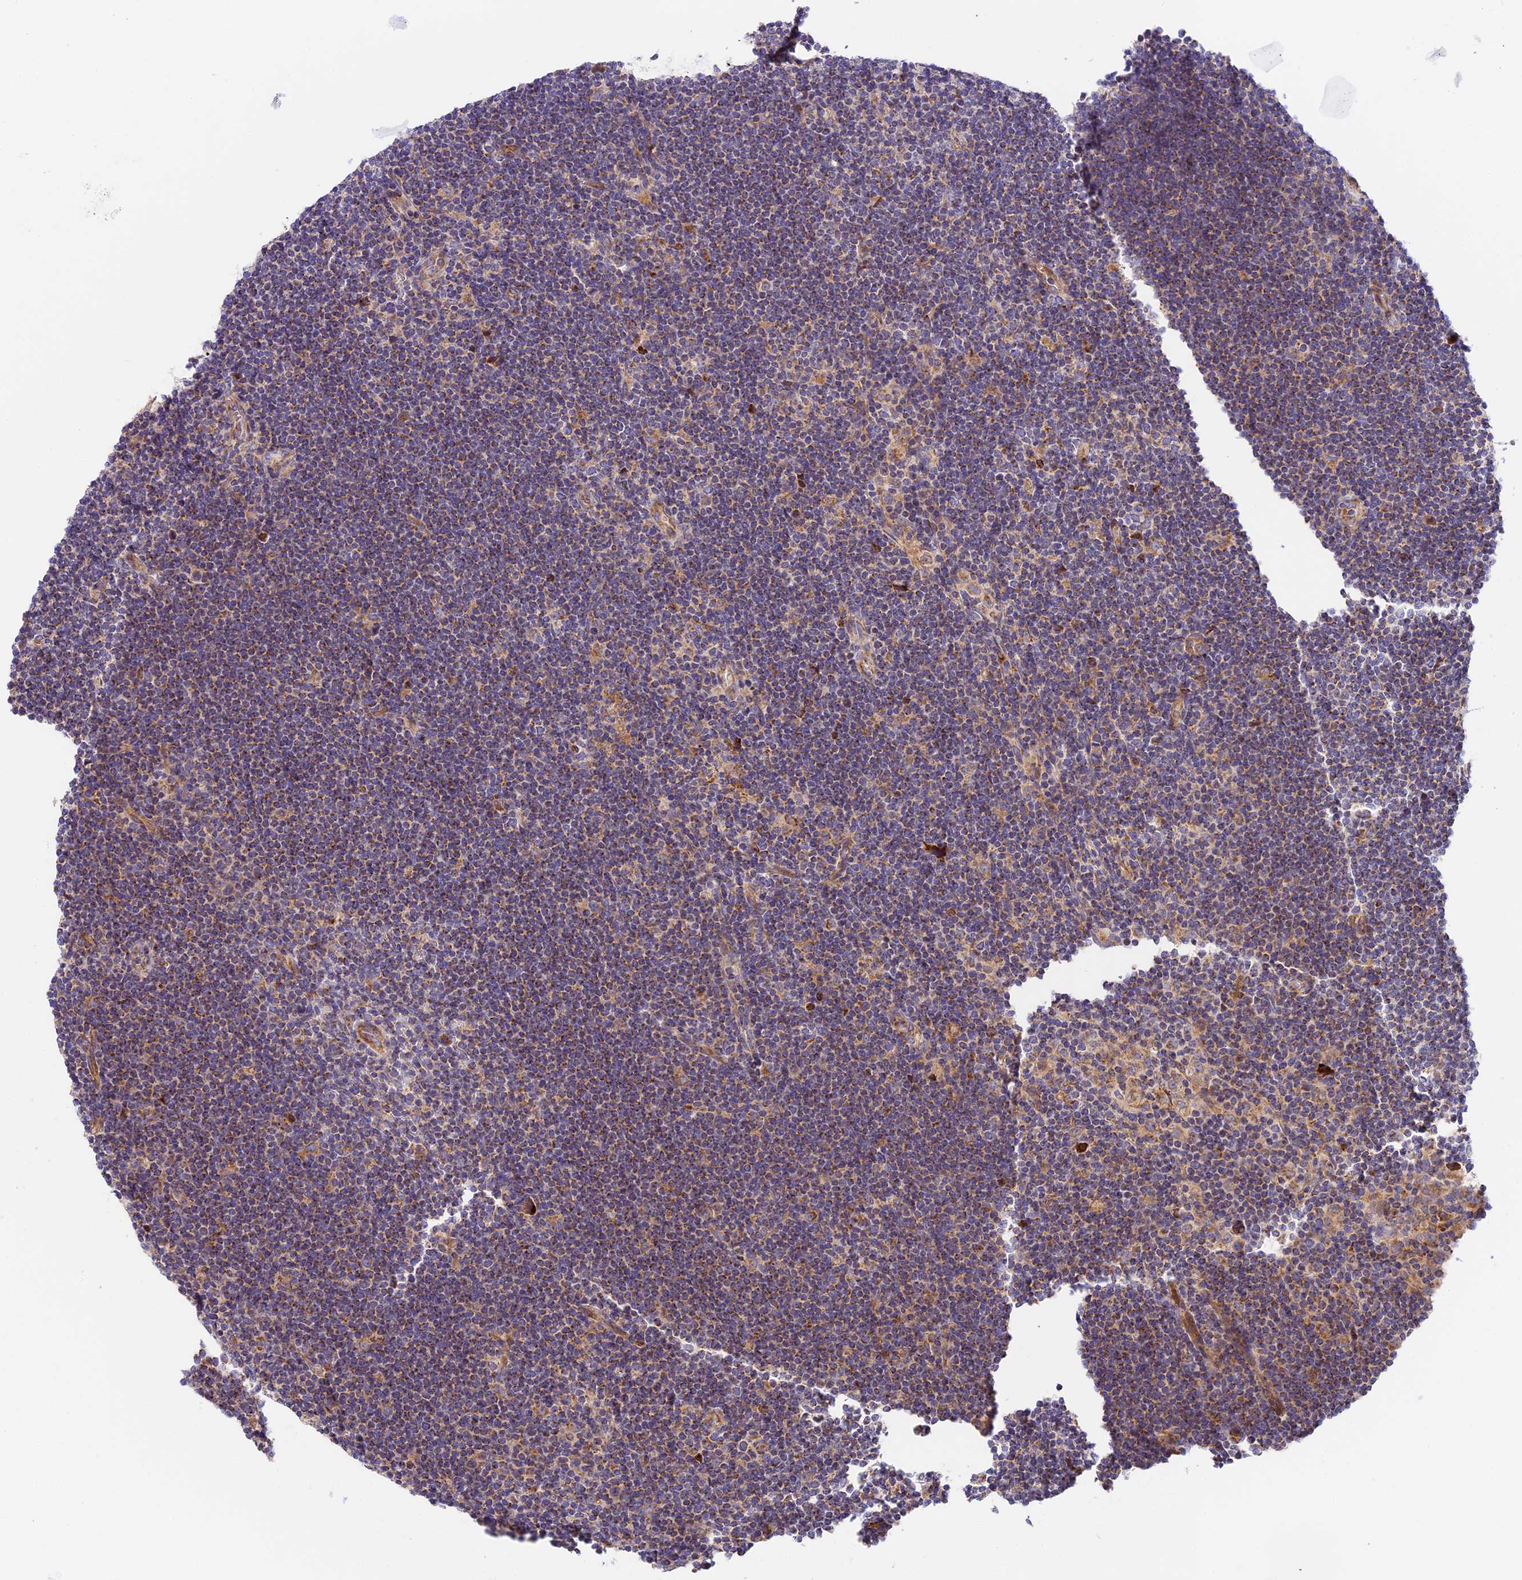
{"staining": {"intensity": "weak", "quantity": "25%-75%", "location": "cytoplasmic/membranous"}, "tissue": "lymphoma", "cell_type": "Tumor cells", "image_type": "cancer", "snomed": [{"axis": "morphology", "description": "Hodgkin's disease, NOS"}, {"axis": "topography", "description": "Lymph node"}], "caption": "Weak cytoplasmic/membranous expression is seen in approximately 25%-75% of tumor cells in lymphoma. Using DAB (3,3'-diaminobenzidine) (brown) and hematoxylin (blue) stains, captured at high magnification using brightfield microscopy.", "gene": "MRAS", "patient": {"sex": "female", "age": 57}}